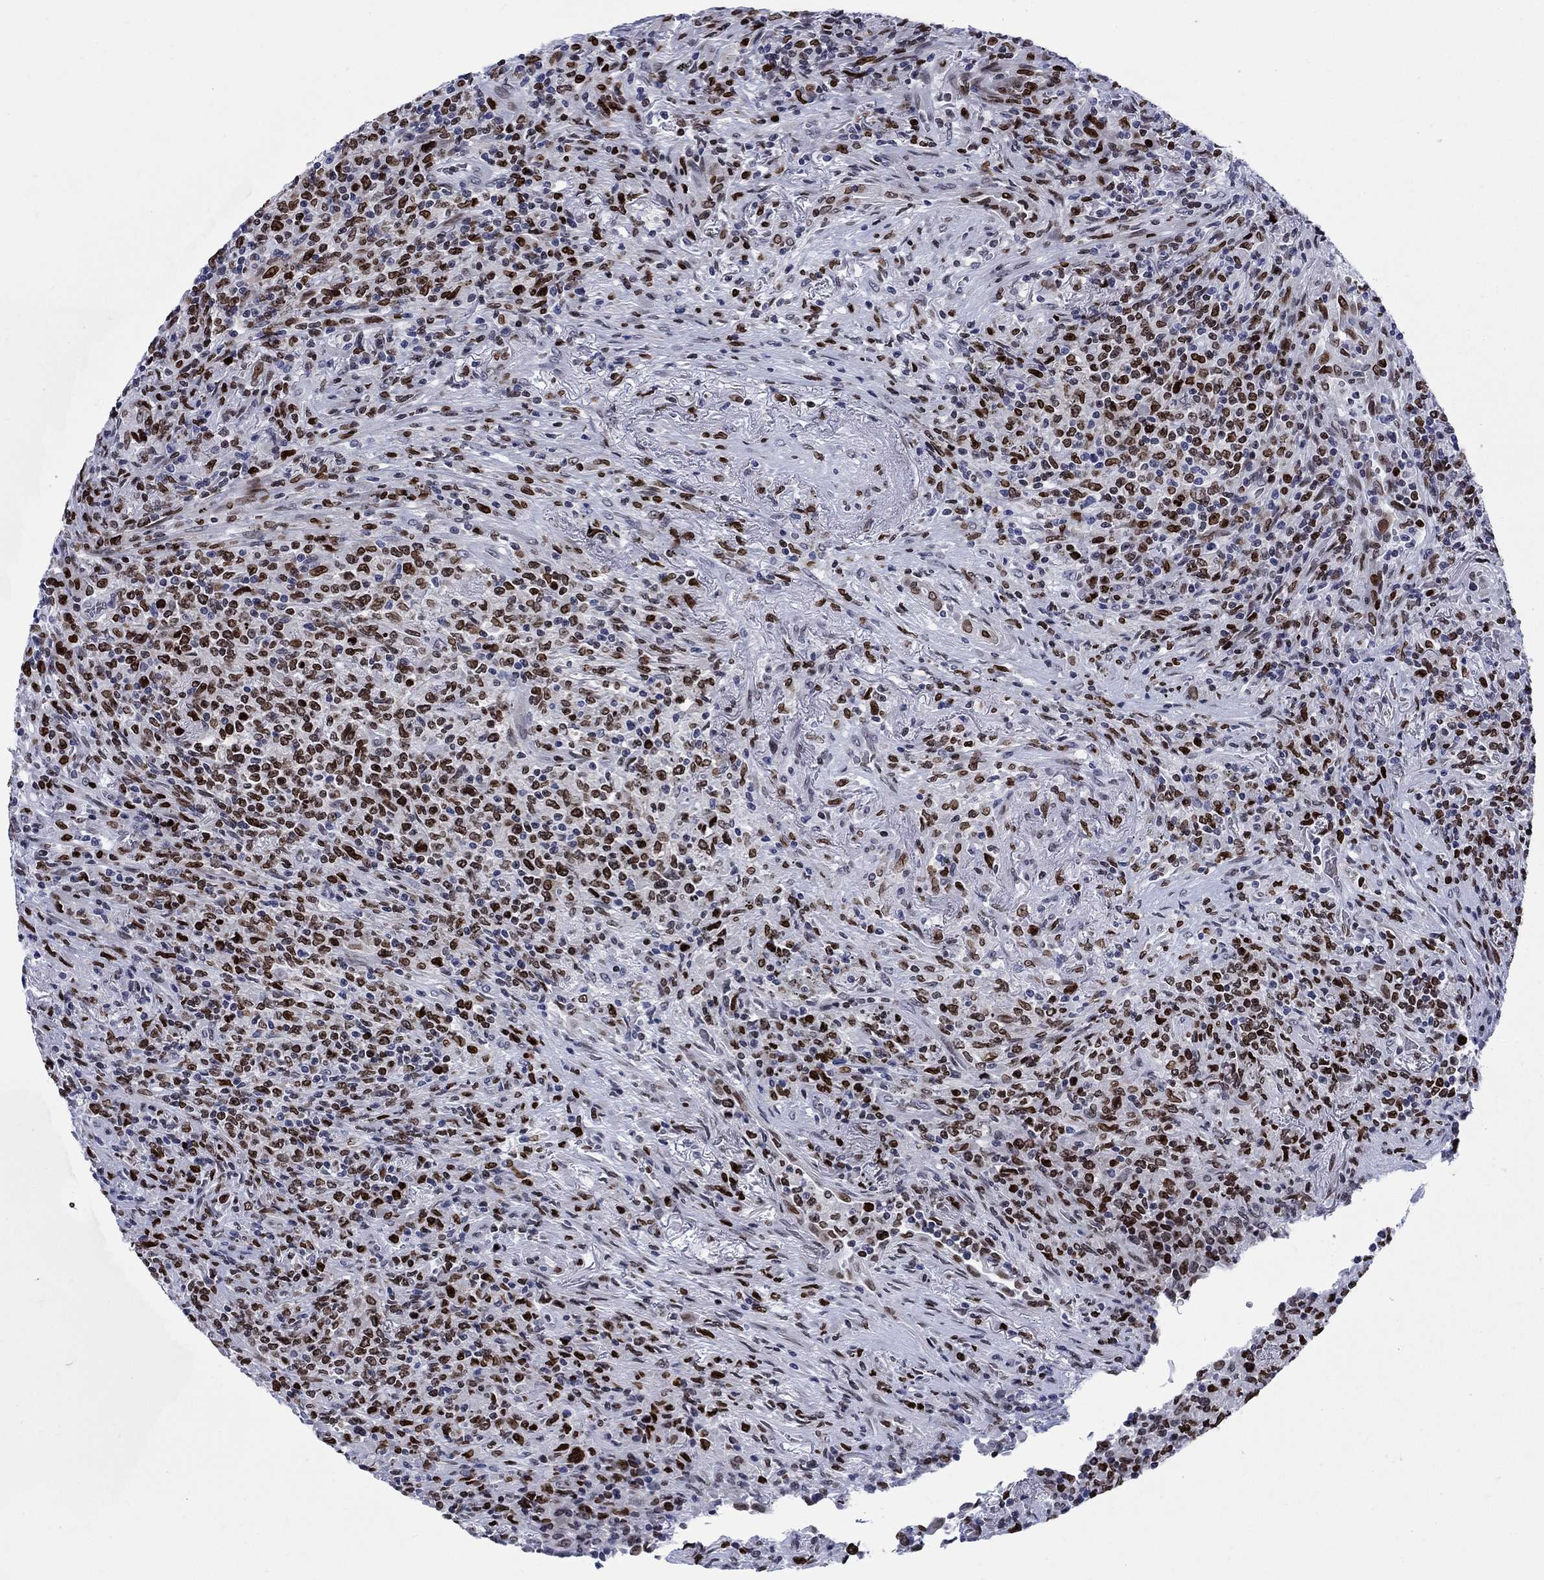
{"staining": {"intensity": "strong", "quantity": "25%-75%", "location": "nuclear"}, "tissue": "lymphoma", "cell_type": "Tumor cells", "image_type": "cancer", "snomed": [{"axis": "morphology", "description": "Malignant lymphoma, non-Hodgkin's type, High grade"}, {"axis": "topography", "description": "Lung"}], "caption": "A micrograph showing strong nuclear expression in approximately 25%-75% of tumor cells in lymphoma, as visualized by brown immunohistochemical staining.", "gene": "HMGA1", "patient": {"sex": "male", "age": 79}}